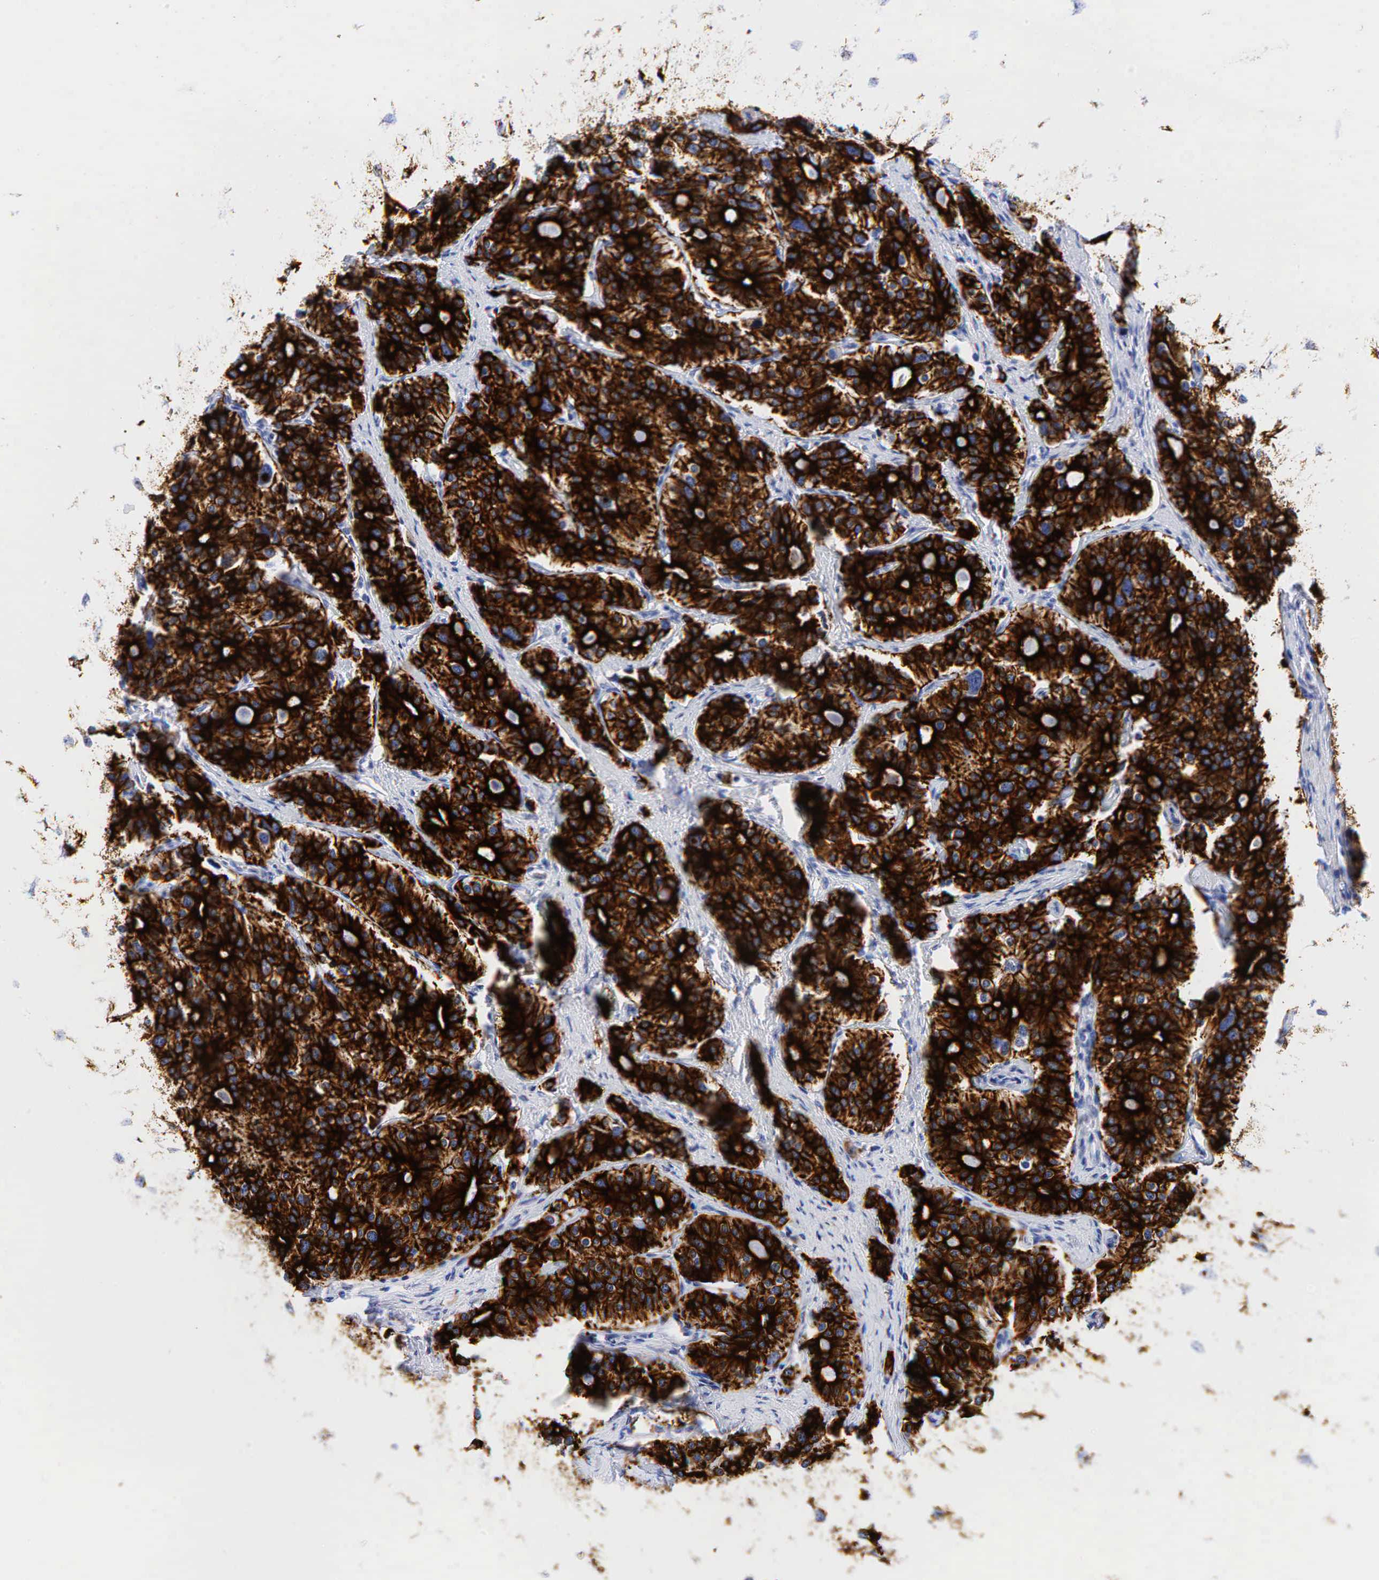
{"staining": {"intensity": "strong", "quantity": ">75%", "location": "cytoplasmic/membranous"}, "tissue": "carcinoid", "cell_type": "Tumor cells", "image_type": "cancer", "snomed": [{"axis": "morphology", "description": "Carcinoid, malignant, NOS"}, {"axis": "topography", "description": "Small intestine"}], "caption": "IHC image of human carcinoid stained for a protein (brown), which demonstrates high levels of strong cytoplasmic/membranous positivity in approximately >75% of tumor cells.", "gene": "KRT18", "patient": {"sex": "male", "age": 63}}